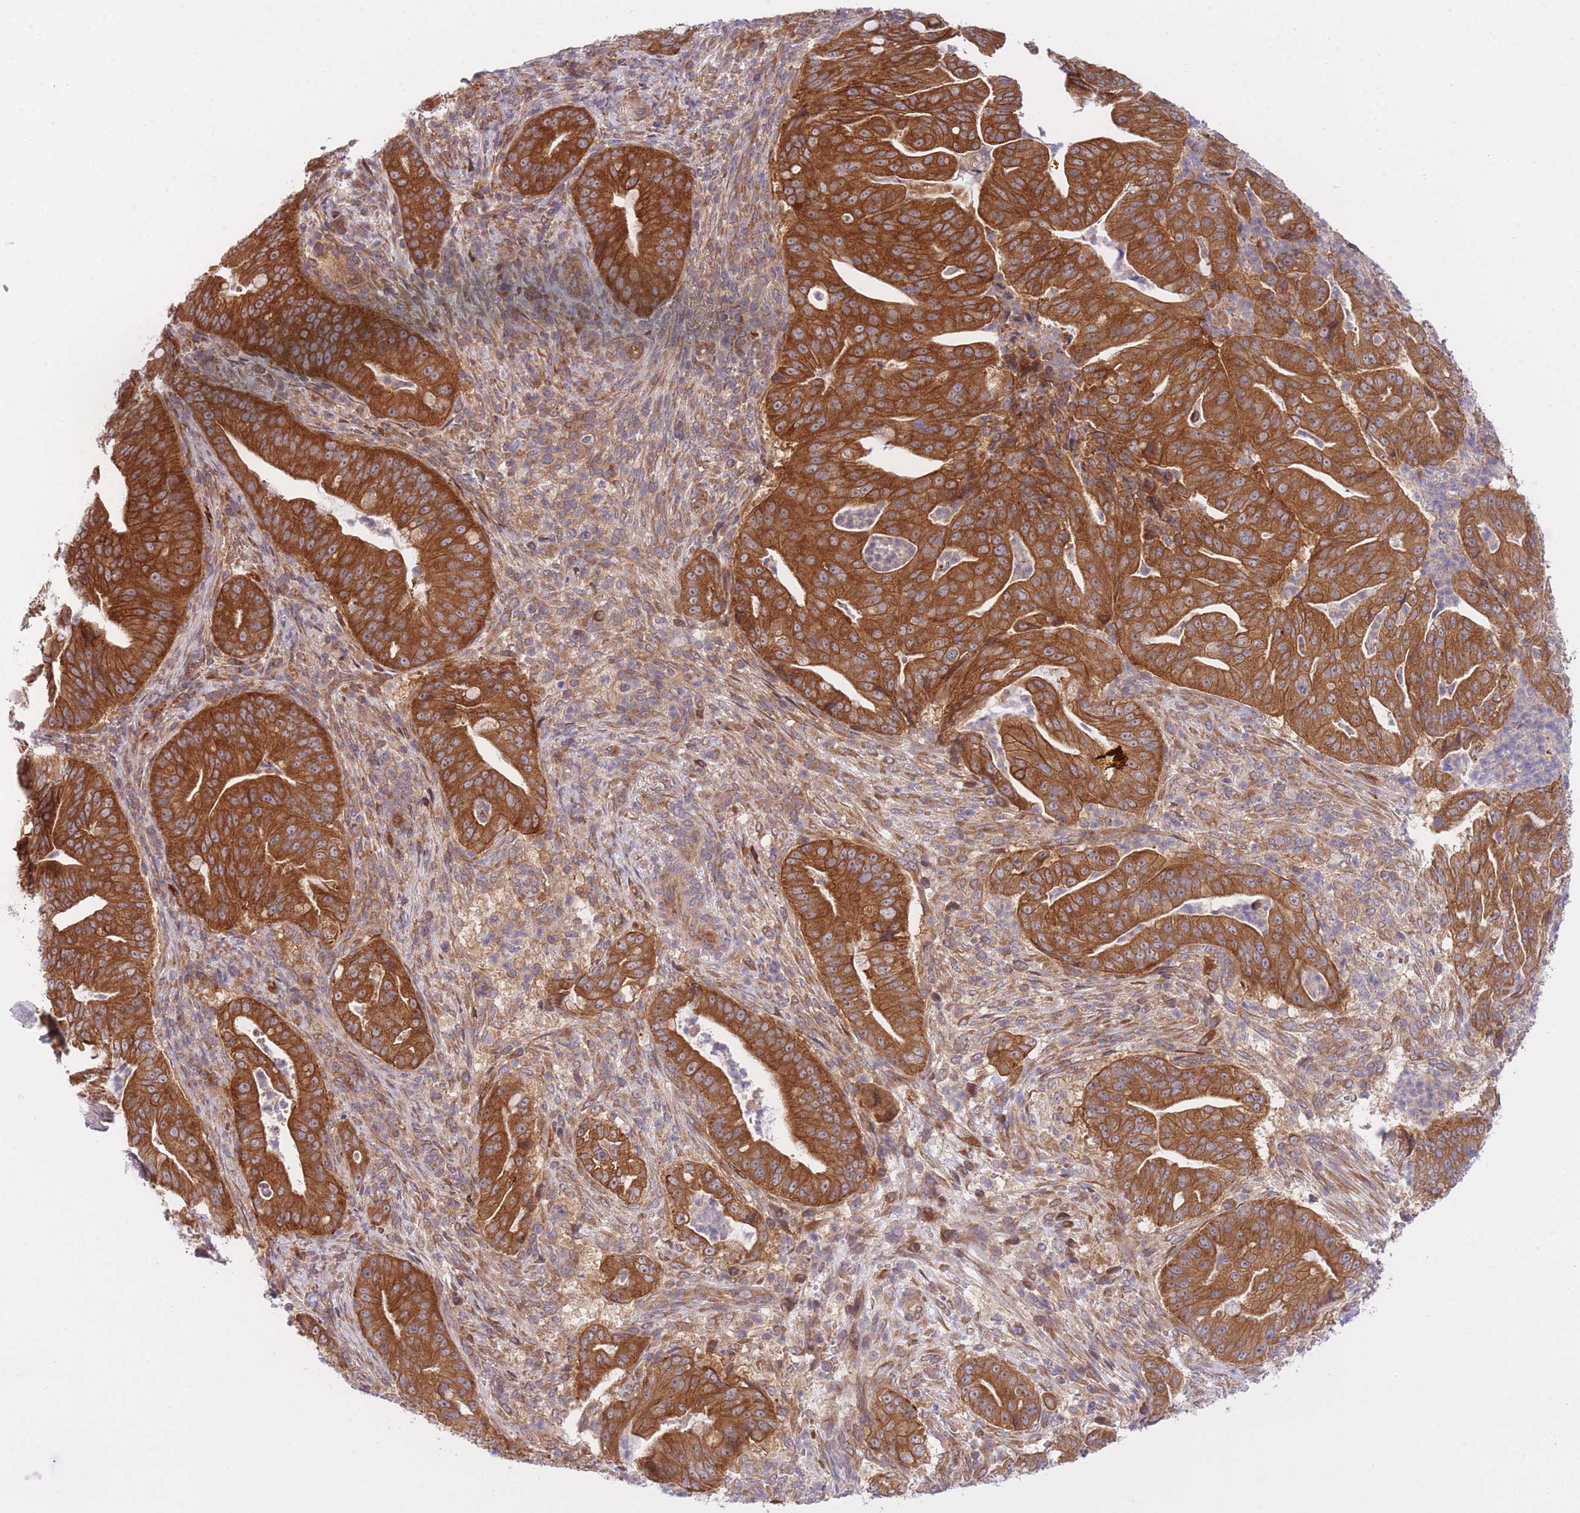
{"staining": {"intensity": "strong", "quantity": ">75%", "location": "cytoplasmic/membranous"}, "tissue": "pancreatic cancer", "cell_type": "Tumor cells", "image_type": "cancer", "snomed": [{"axis": "morphology", "description": "Adenocarcinoma, NOS"}, {"axis": "topography", "description": "Pancreas"}], "caption": "A brown stain shows strong cytoplasmic/membranous positivity of a protein in pancreatic adenocarcinoma tumor cells. The protein of interest is shown in brown color, while the nuclei are stained blue.", "gene": "EIF2B2", "patient": {"sex": "male", "age": 71}}